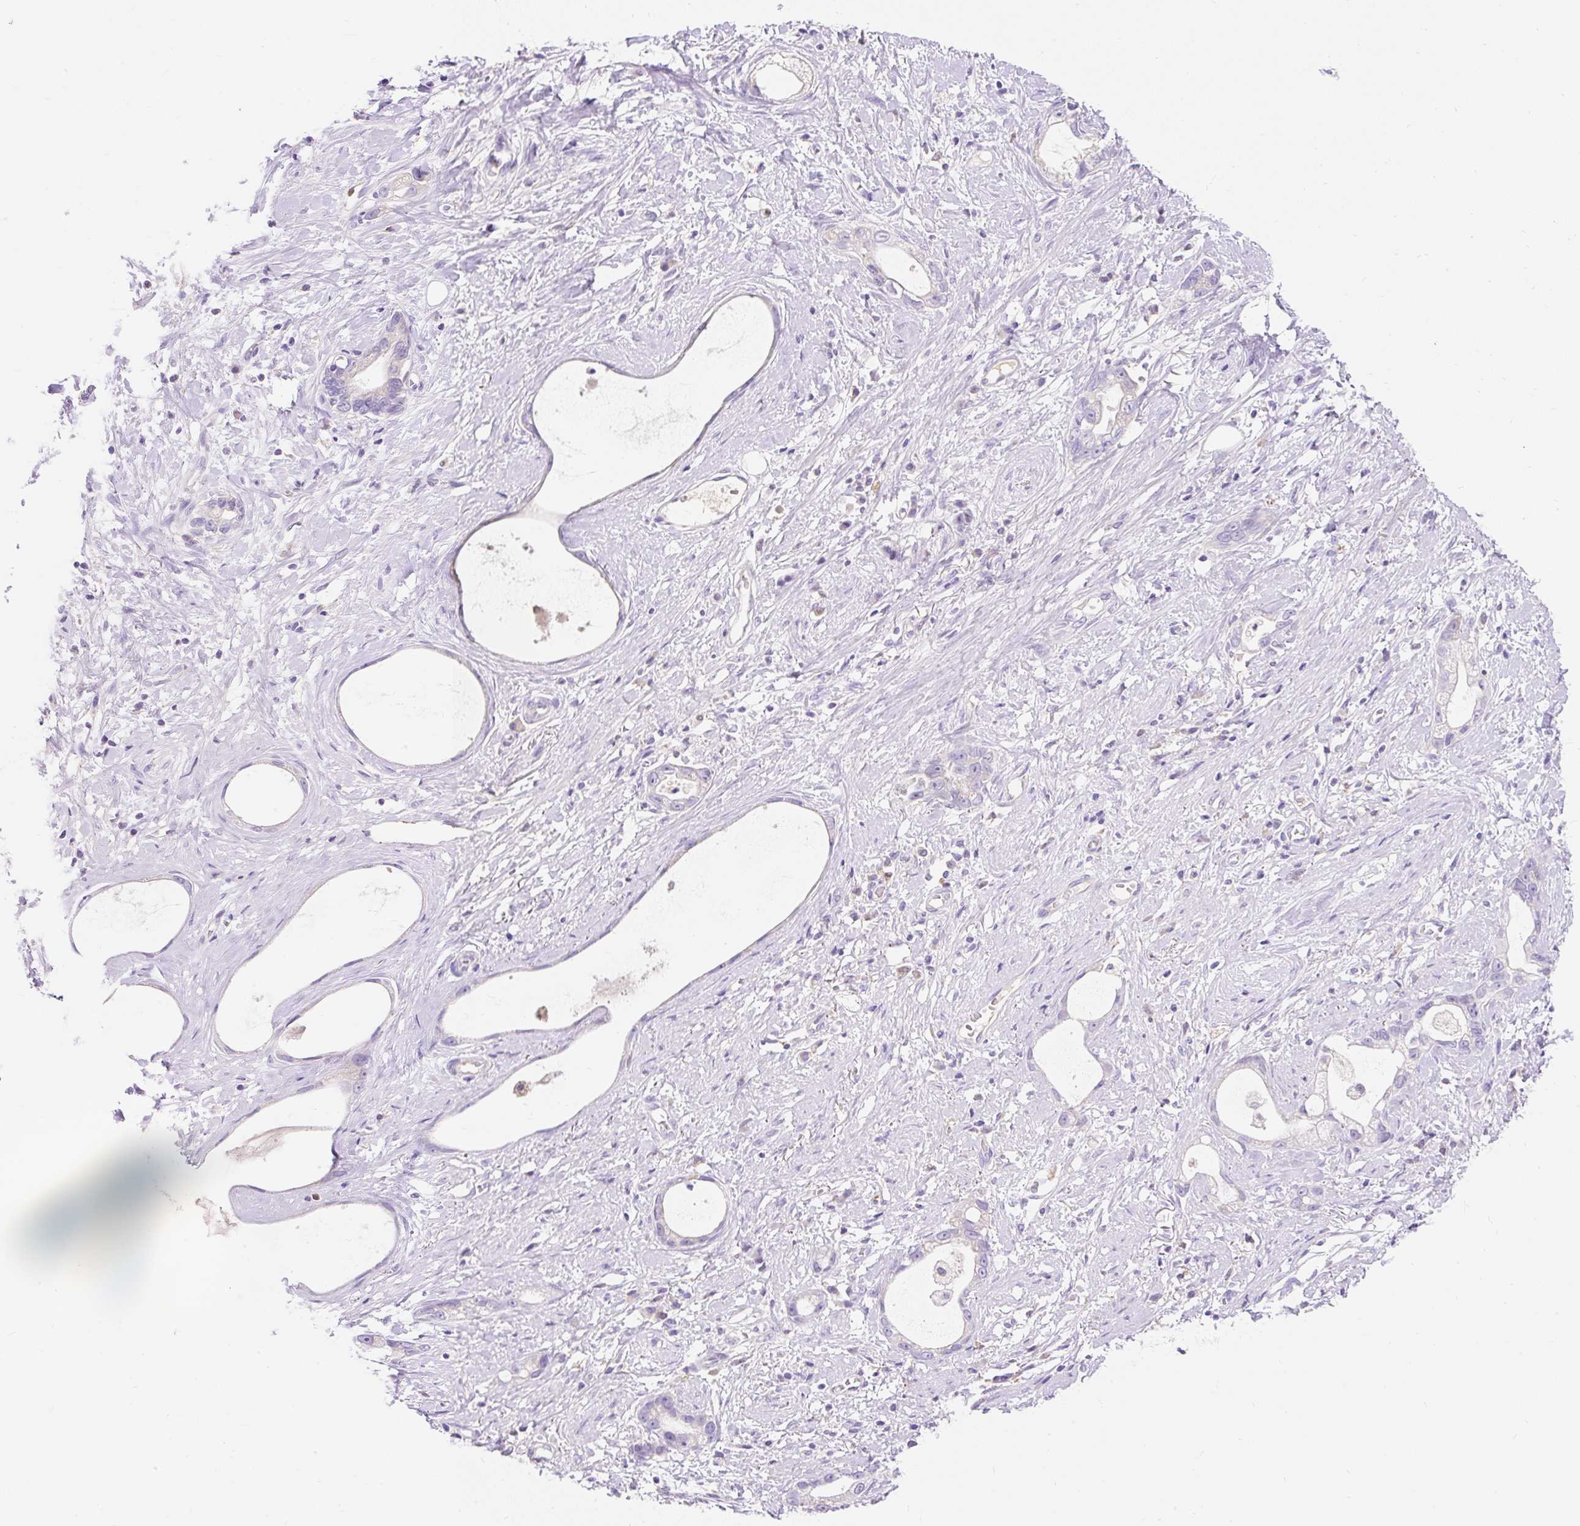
{"staining": {"intensity": "negative", "quantity": "none", "location": "none"}, "tissue": "stomach cancer", "cell_type": "Tumor cells", "image_type": "cancer", "snomed": [{"axis": "morphology", "description": "Adenocarcinoma, NOS"}, {"axis": "topography", "description": "Stomach"}], "caption": "Tumor cells show no significant protein expression in adenocarcinoma (stomach). The staining is performed using DAB (3,3'-diaminobenzidine) brown chromogen with nuclei counter-stained in using hematoxylin.", "gene": "TMEM150C", "patient": {"sex": "male", "age": 55}}